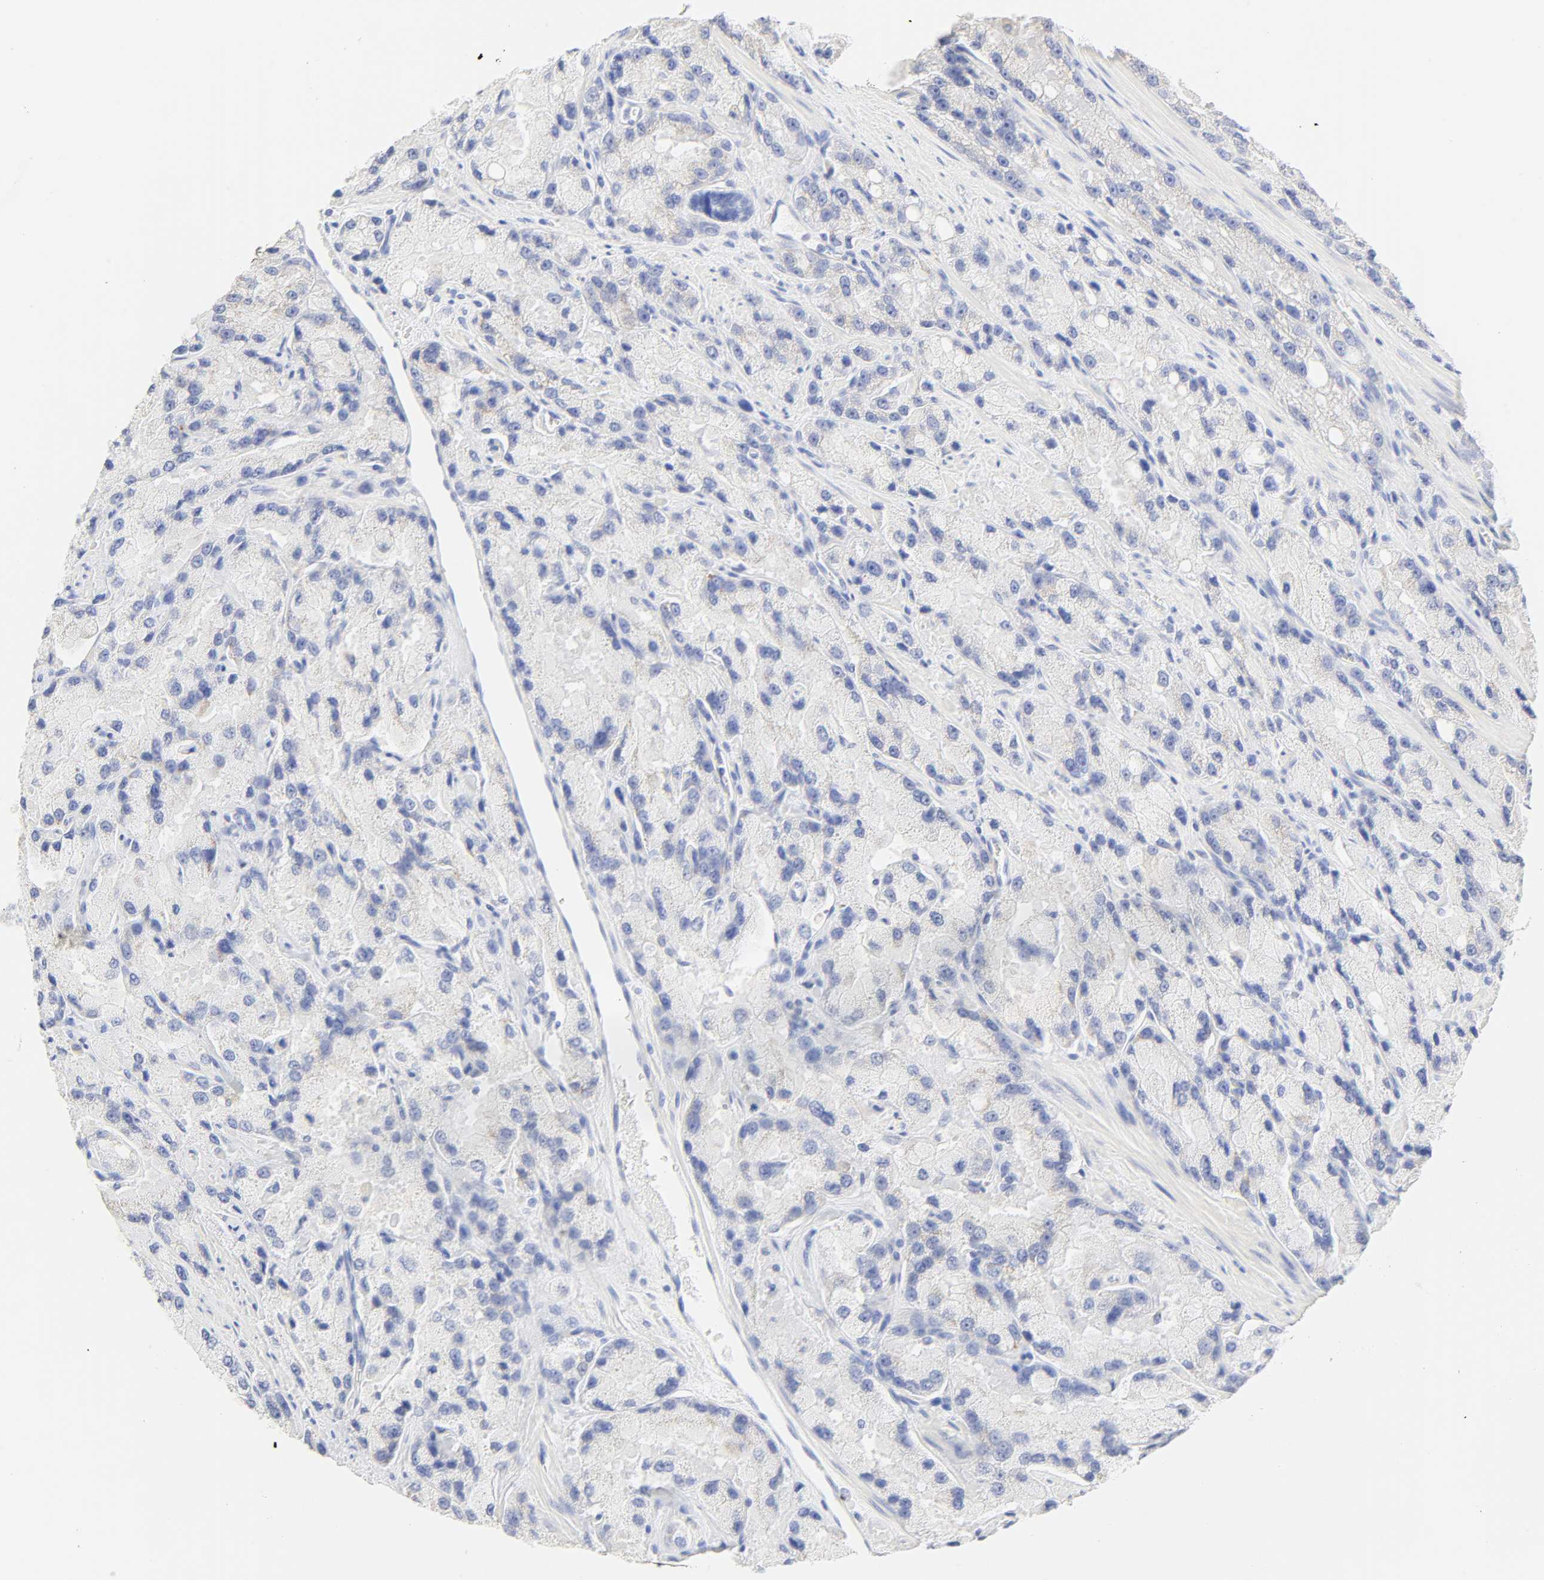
{"staining": {"intensity": "weak", "quantity": "<25%", "location": "cytoplasmic/membranous"}, "tissue": "prostate cancer", "cell_type": "Tumor cells", "image_type": "cancer", "snomed": [{"axis": "morphology", "description": "Adenocarcinoma, High grade"}, {"axis": "topography", "description": "Prostate"}], "caption": "The histopathology image reveals no significant staining in tumor cells of prostate cancer. (DAB (3,3'-diaminobenzidine) immunohistochemistry (IHC) with hematoxylin counter stain).", "gene": "SLCO1B3", "patient": {"sex": "male", "age": 58}}